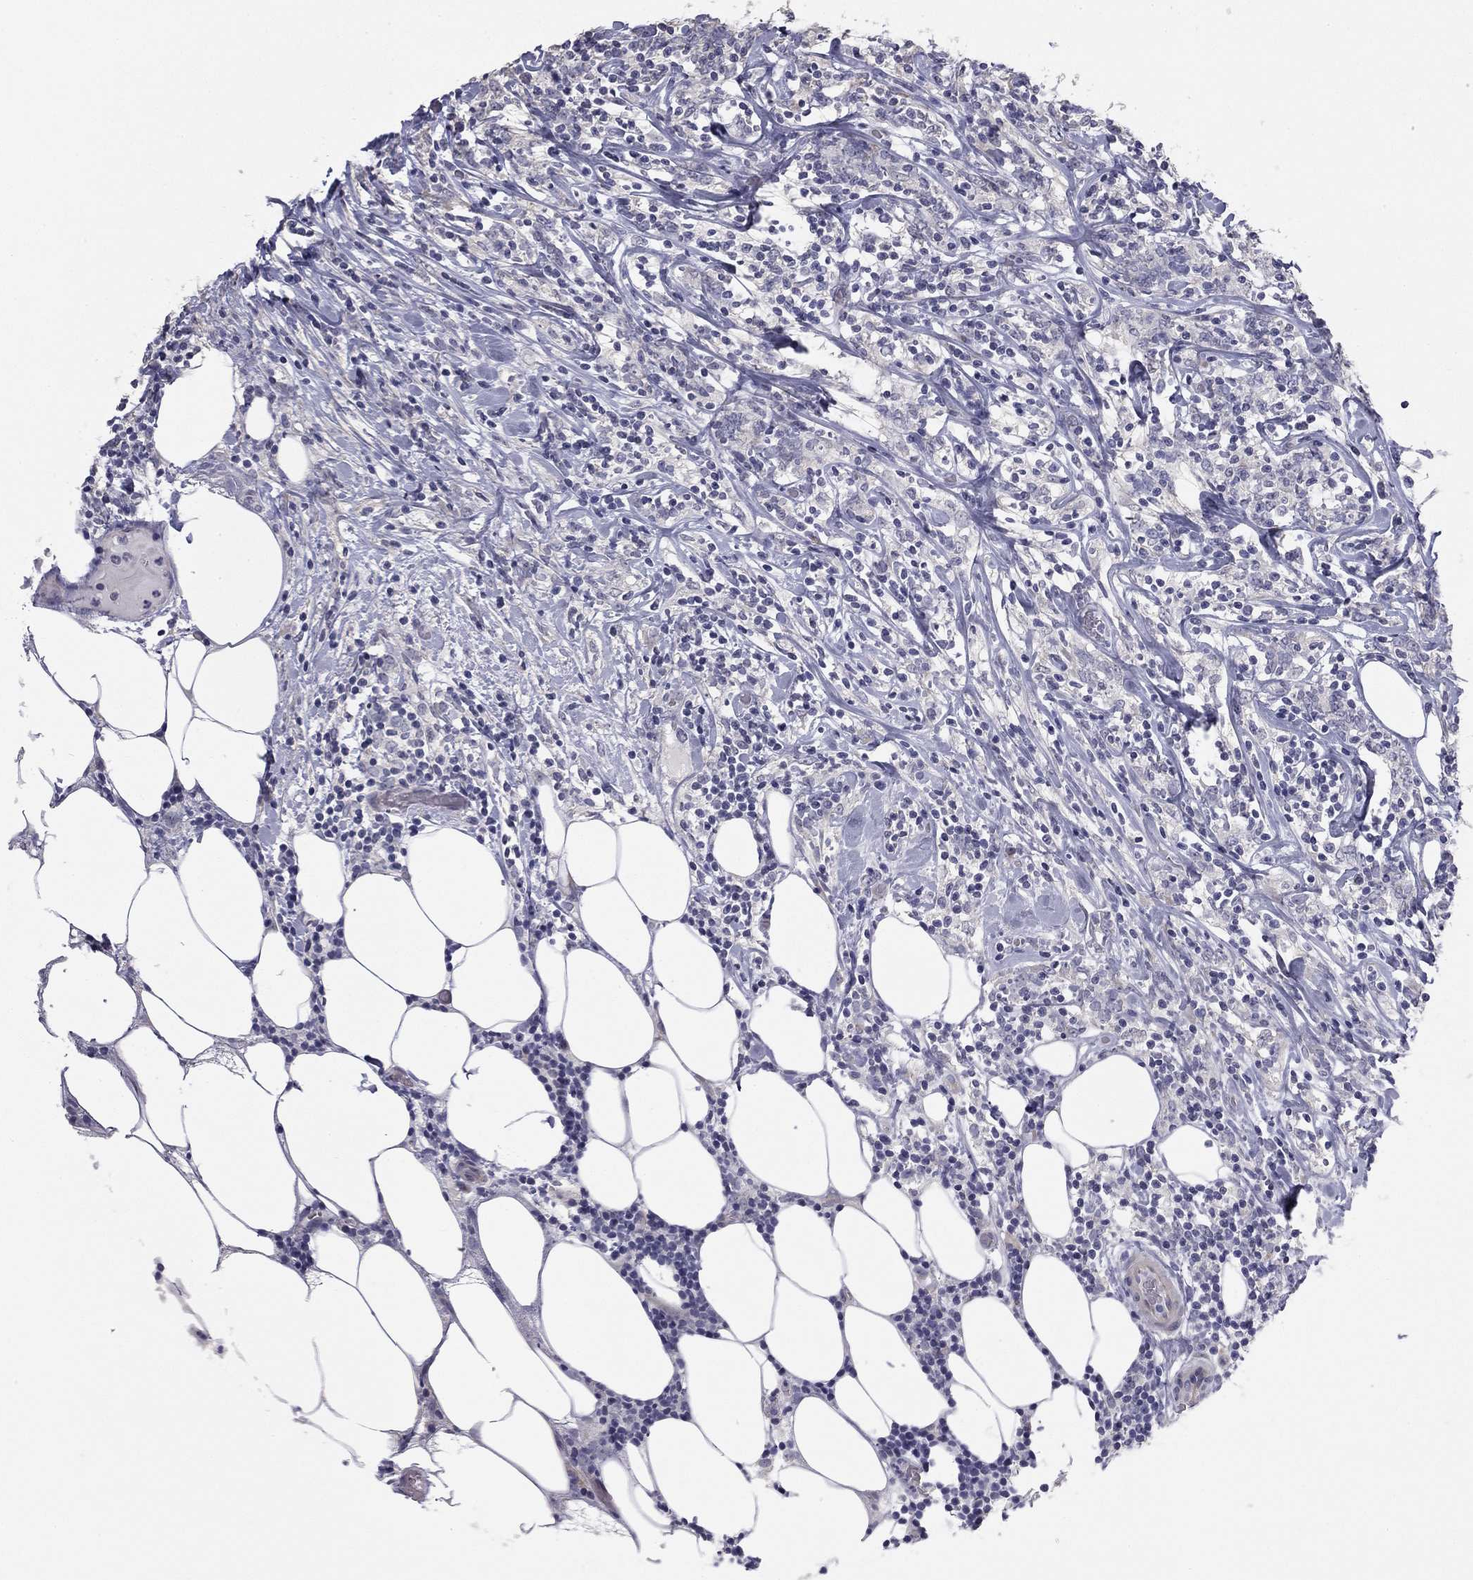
{"staining": {"intensity": "negative", "quantity": "none", "location": "none"}, "tissue": "lymphoma", "cell_type": "Tumor cells", "image_type": "cancer", "snomed": [{"axis": "morphology", "description": "Malignant lymphoma, non-Hodgkin's type, High grade"}, {"axis": "topography", "description": "Lymph node"}], "caption": "The immunohistochemistry (IHC) micrograph has no significant staining in tumor cells of lymphoma tissue.", "gene": "PRRT2", "patient": {"sex": "female", "age": 84}}